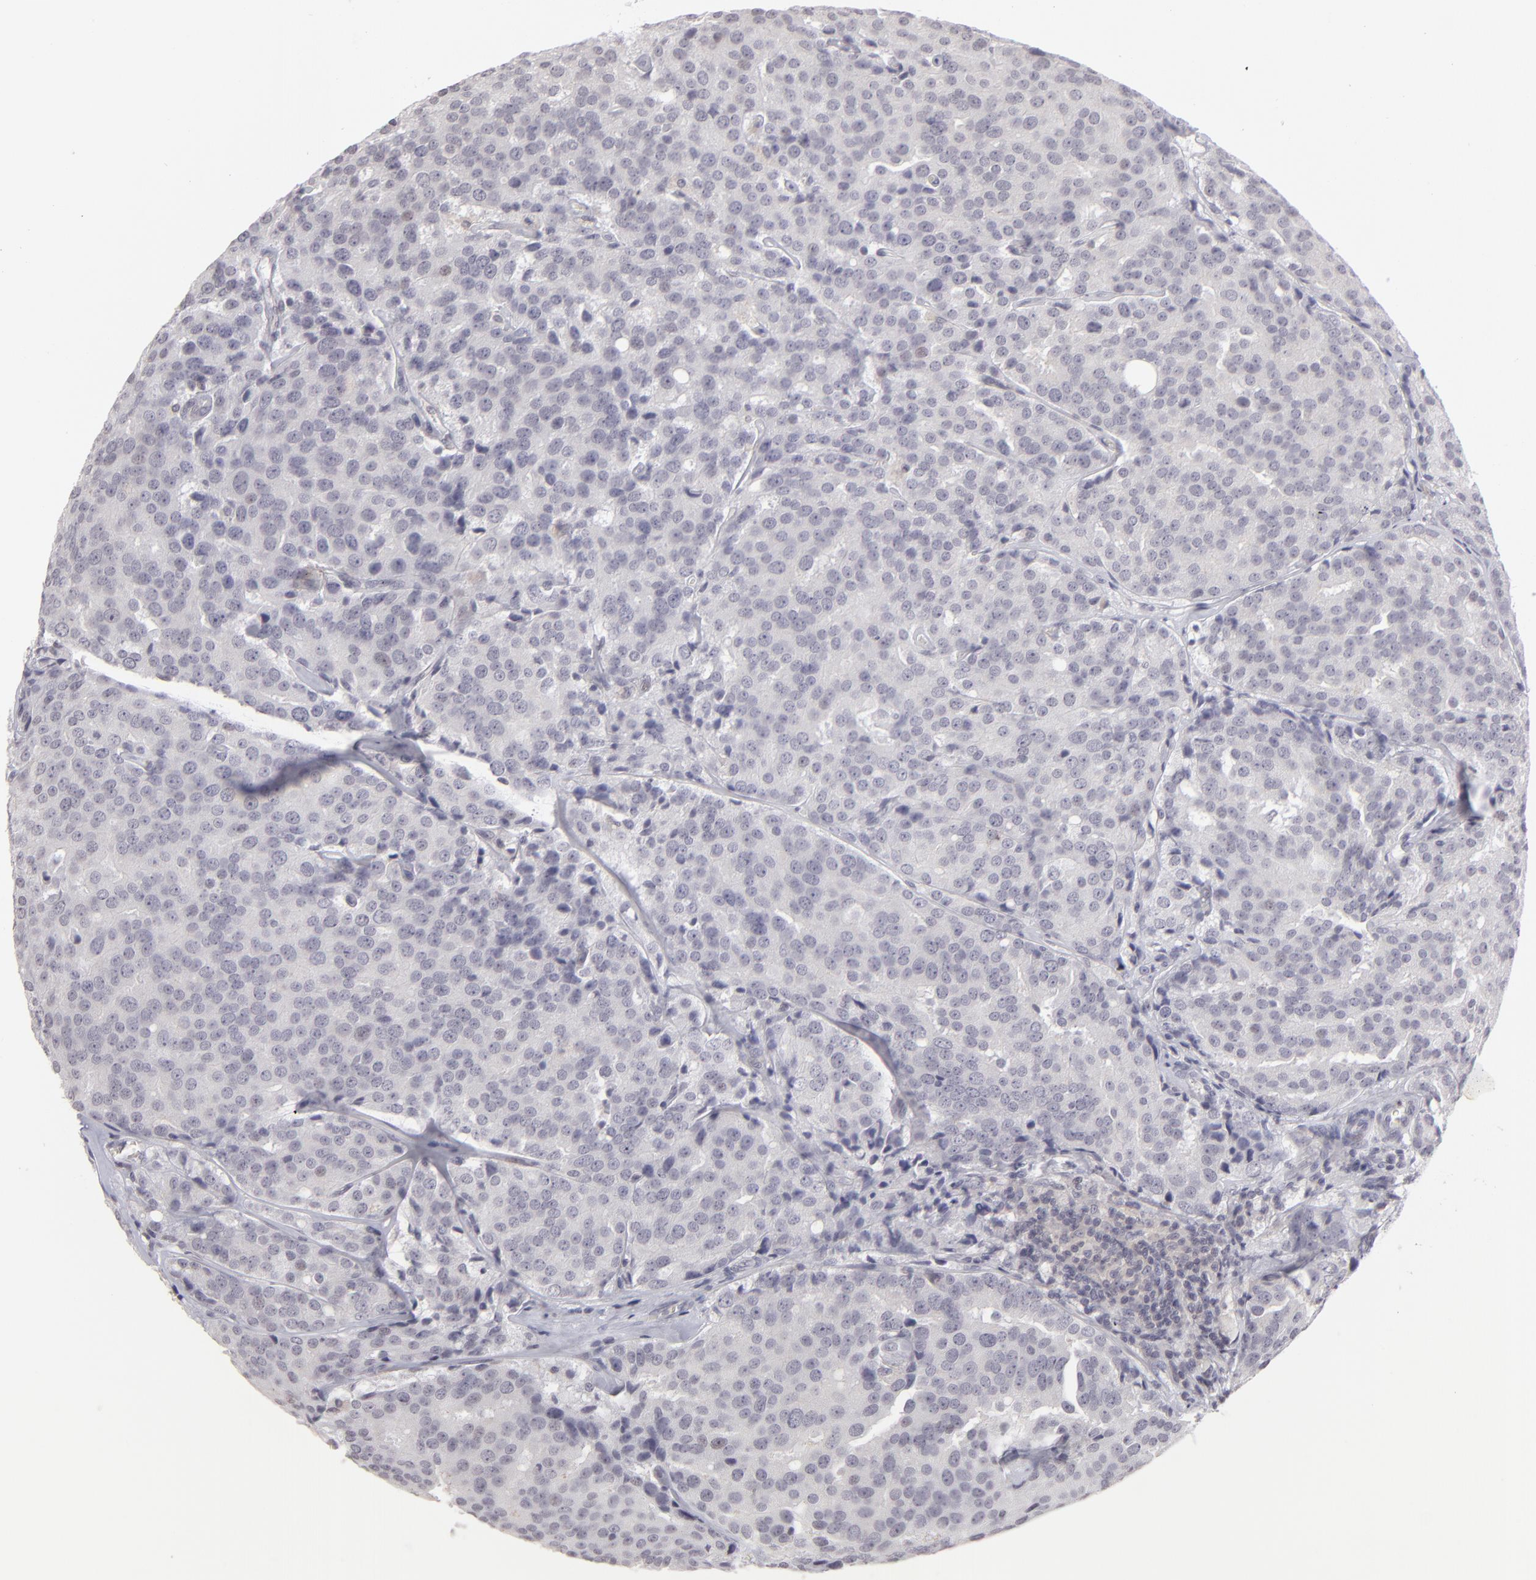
{"staining": {"intensity": "negative", "quantity": "none", "location": "none"}, "tissue": "prostate cancer", "cell_type": "Tumor cells", "image_type": "cancer", "snomed": [{"axis": "morphology", "description": "Adenocarcinoma, High grade"}, {"axis": "topography", "description": "Prostate"}], "caption": "IHC of human high-grade adenocarcinoma (prostate) displays no expression in tumor cells.", "gene": "CLDN2", "patient": {"sex": "male", "age": 64}}